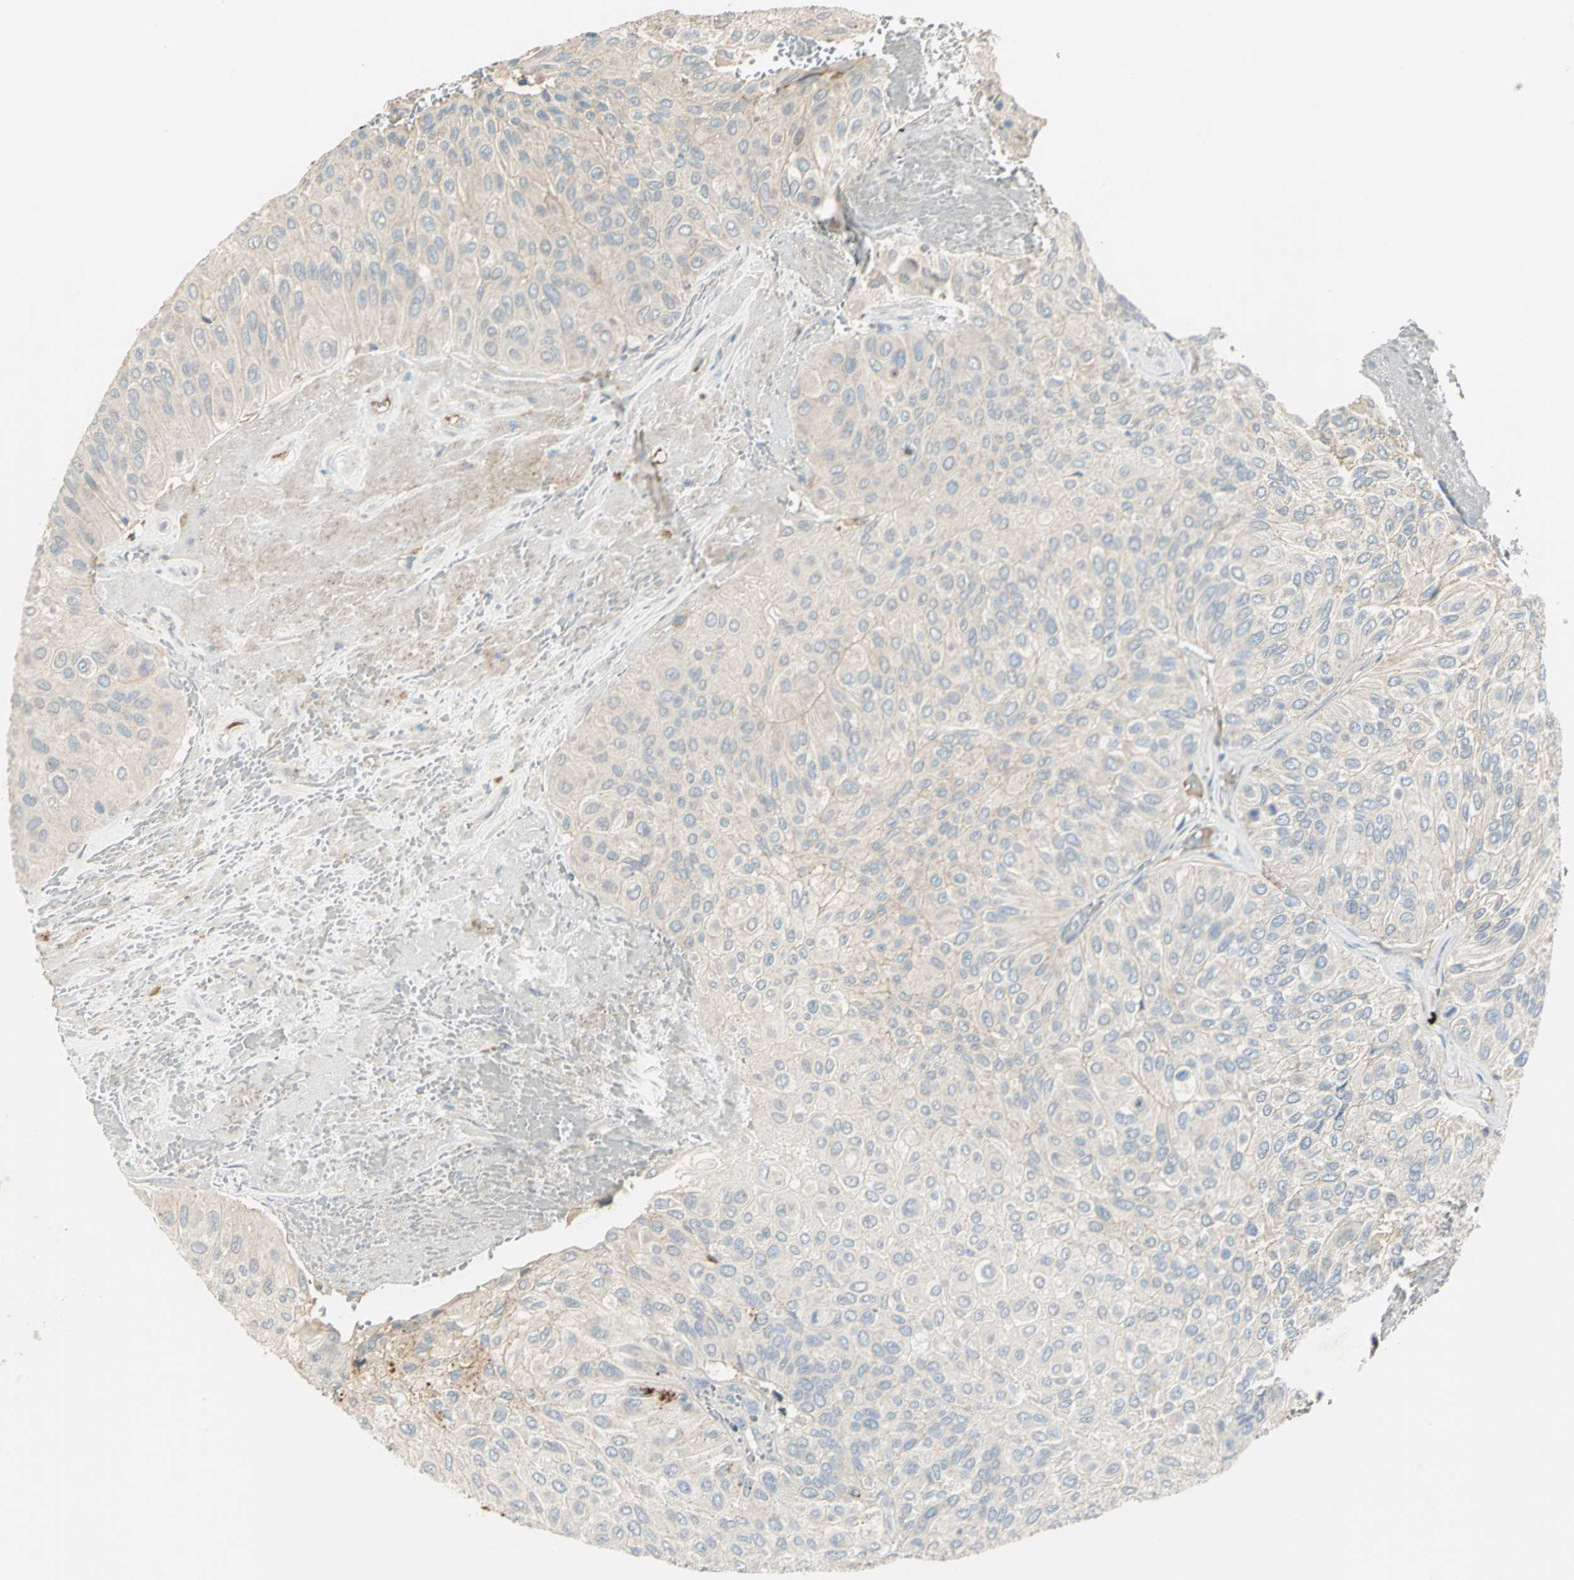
{"staining": {"intensity": "weak", "quantity": "25%-75%", "location": "cytoplasmic/membranous"}, "tissue": "urothelial cancer", "cell_type": "Tumor cells", "image_type": "cancer", "snomed": [{"axis": "morphology", "description": "Urothelial carcinoma, High grade"}, {"axis": "topography", "description": "Urinary bladder"}], "caption": "Protein analysis of urothelial cancer tissue demonstrates weak cytoplasmic/membranous staining in approximately 25%-75% of tumor cells.", "gene": "PROC", "patient": {"sex": "male", "age": 66}}